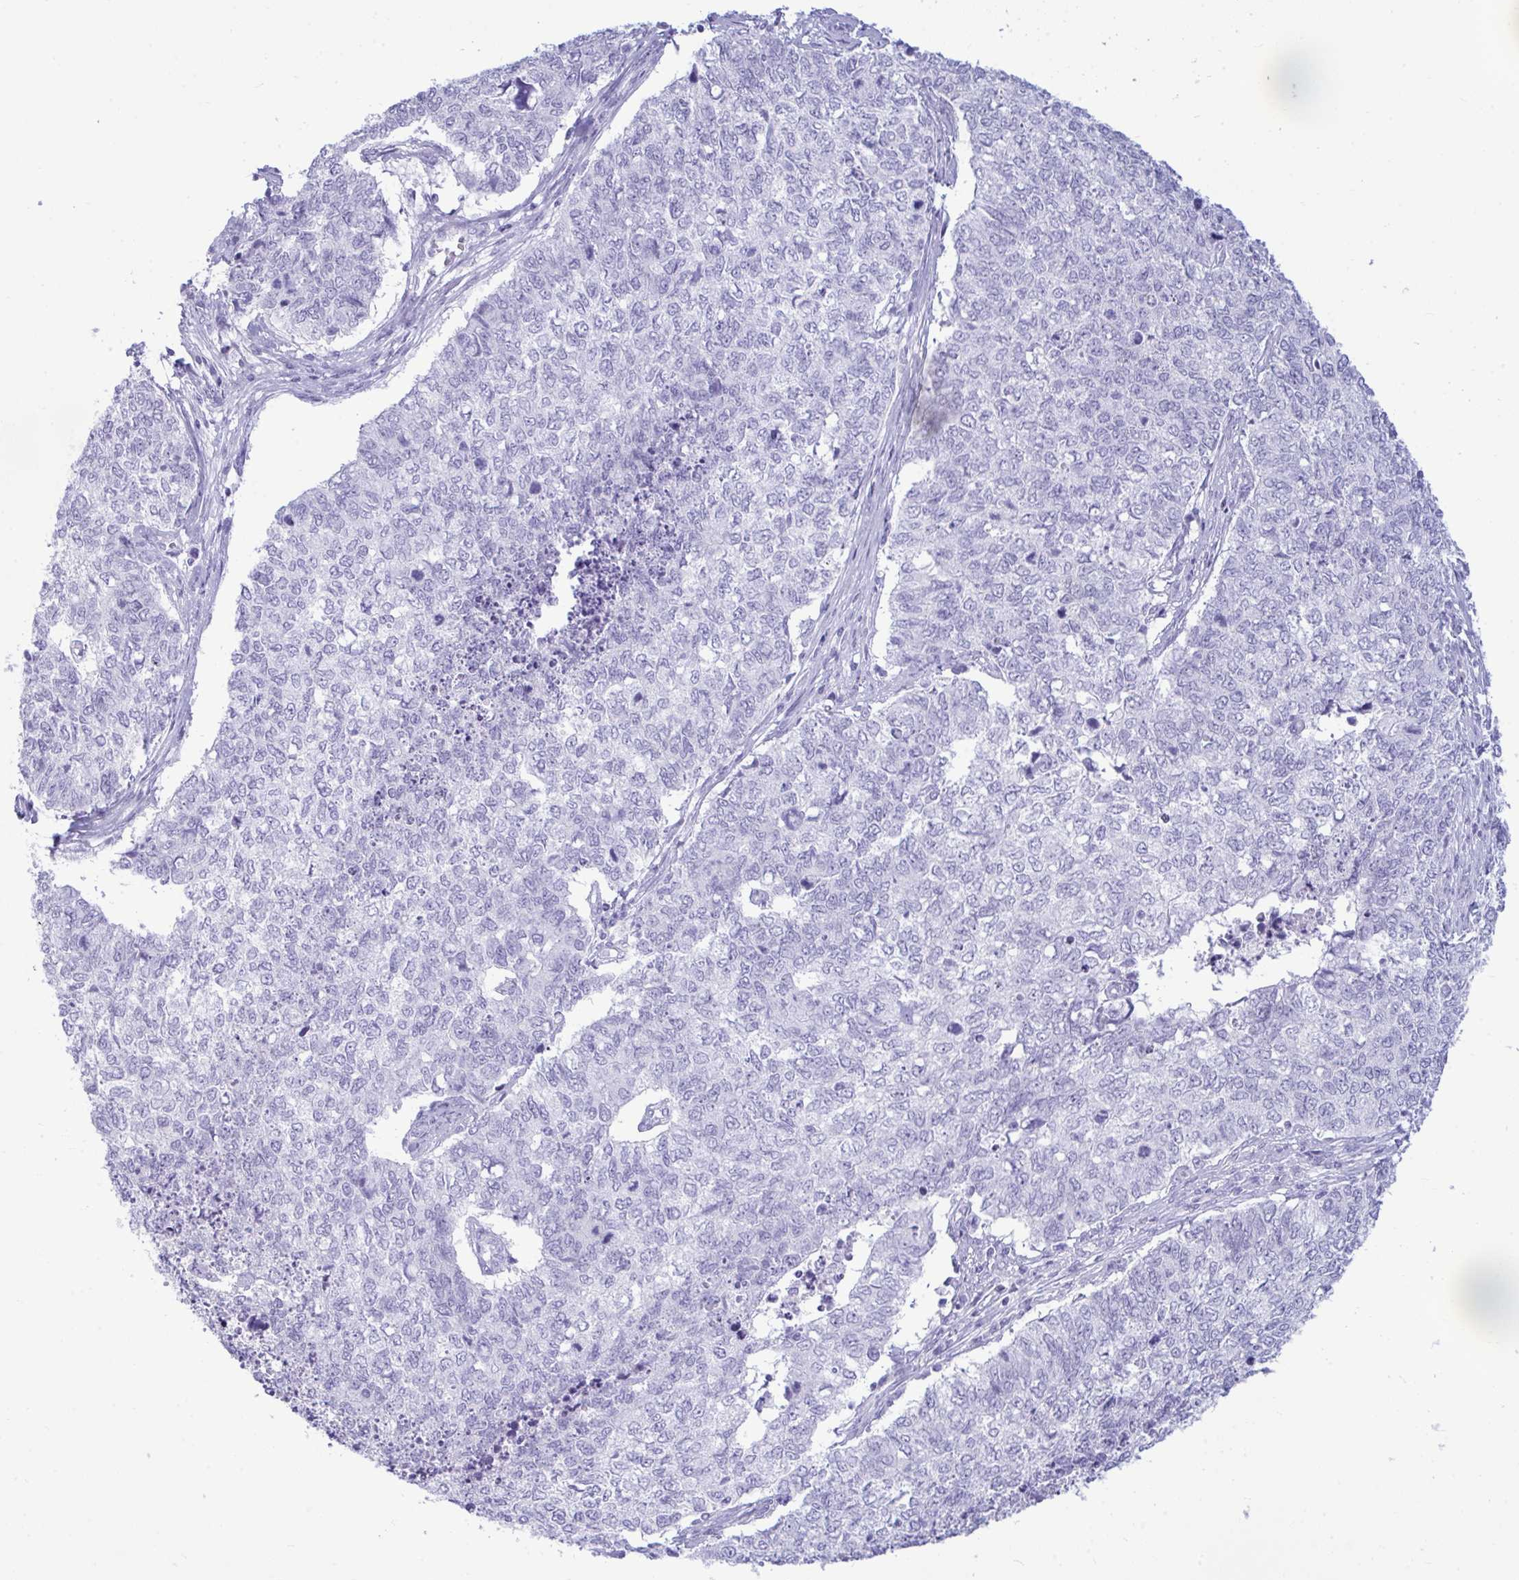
{"staining": {"intensity": "negative", "quantity": "none", "location": "none"}, "tissue": "cervical cancer", "cell_type": "Tumor cells", "image_type": "cancer", "snomed": [{"axis": "morphology", "description": "Adenocarcinoma, NOS"}, {"axis": "topography", "description": "Cervix"}], "caption": "Tumor cells are negative for brown protein staining in cervical cancer.", "gene": "ANKRD60", "patient": {"sex": "female", "age": 63}}